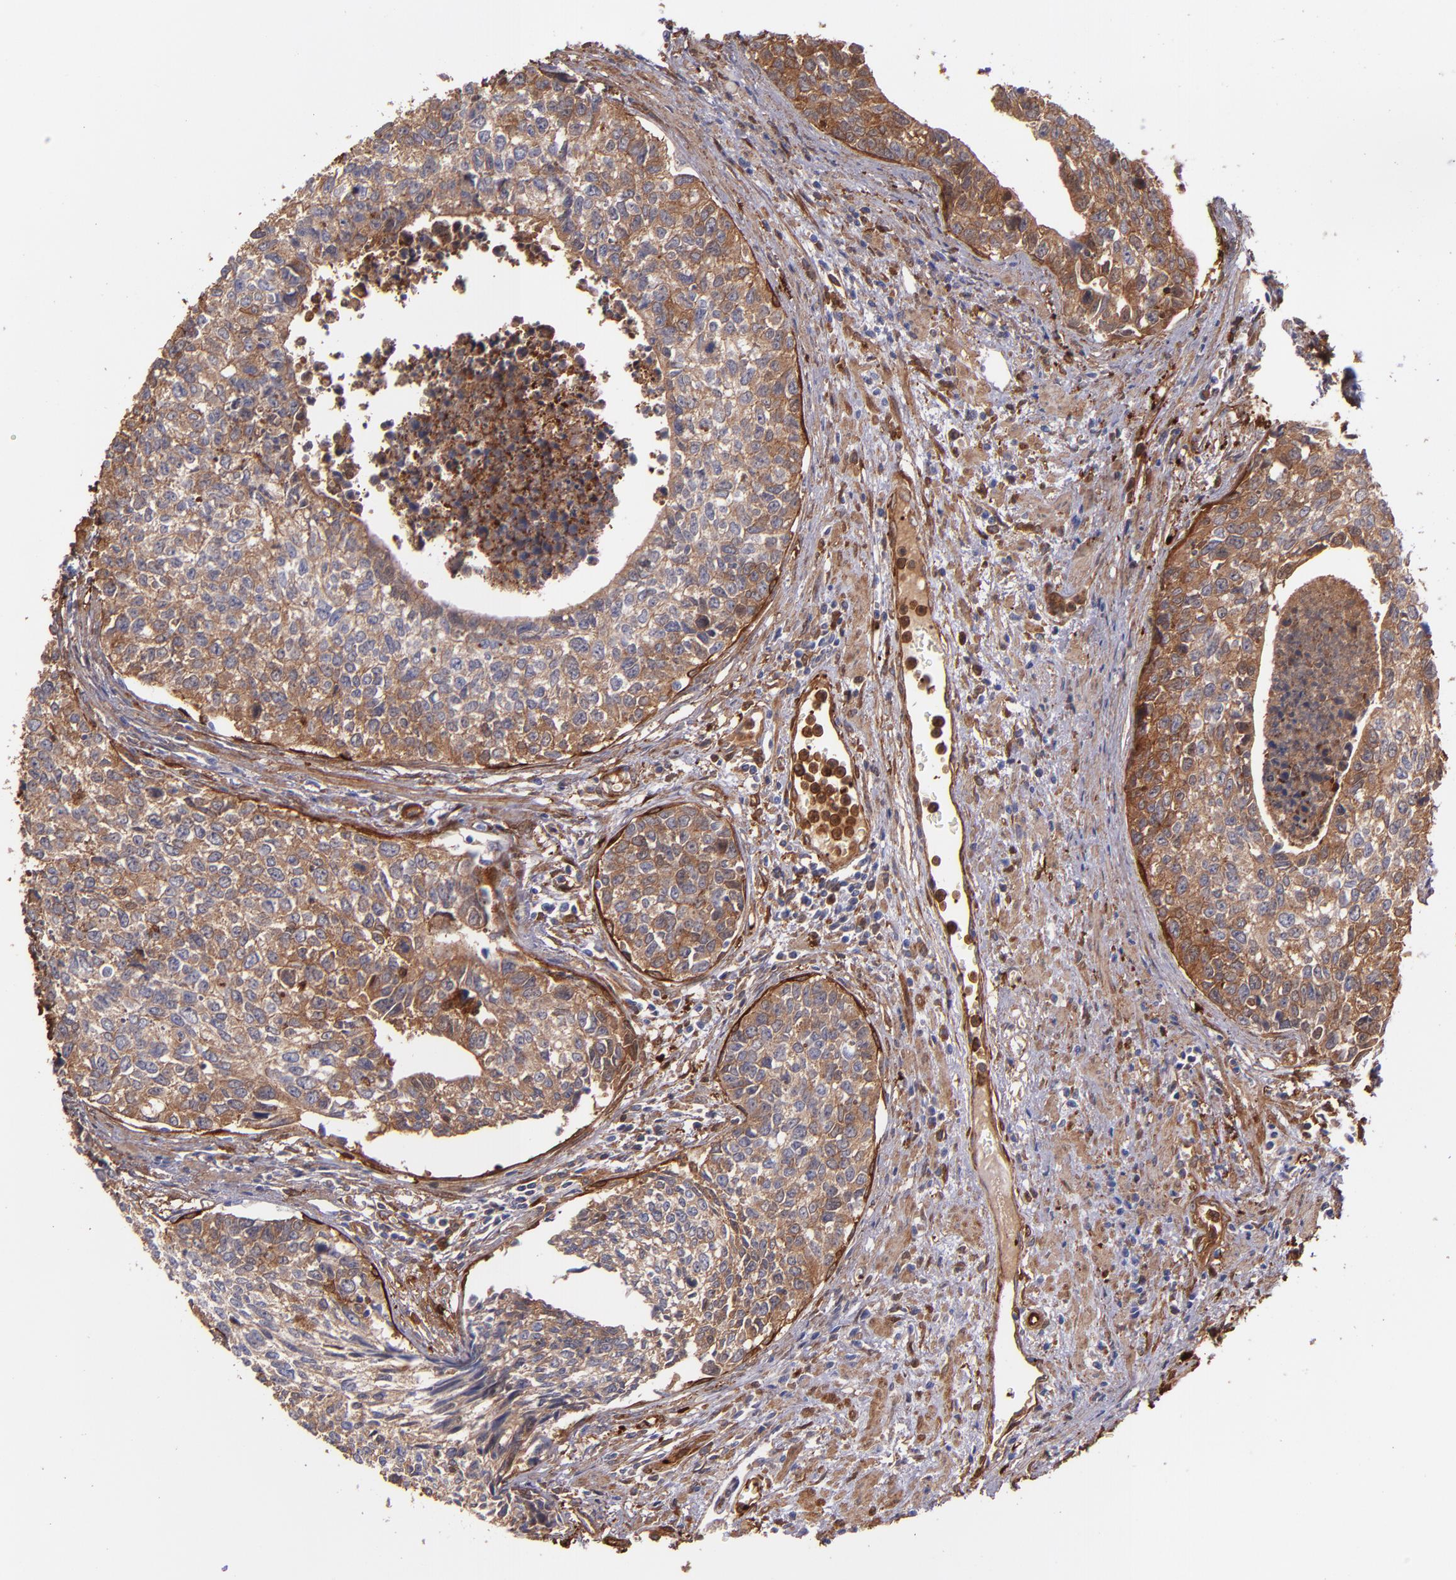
{"staining": {"intensity": "strong", "quantity": ">75%", "location": "cytoplasmic/membranous"}, "tissue": "urothelial cancer", "cell_type": "Tumor cells", "image_type": "cancer", "snomed": [{"axis": "morphology", "description": "Urothelial carcinoma, High grade"}, {"axis": "topography", "description": "Urinary bladder"}], "caption": "Urothelial cancer stained for a protein (brown) shows strong cytoplasmic/membranous positive positivity in about >75% of tumor cells.", "gene": "VCL", "patient": {"sex": "male", "age": 81}}